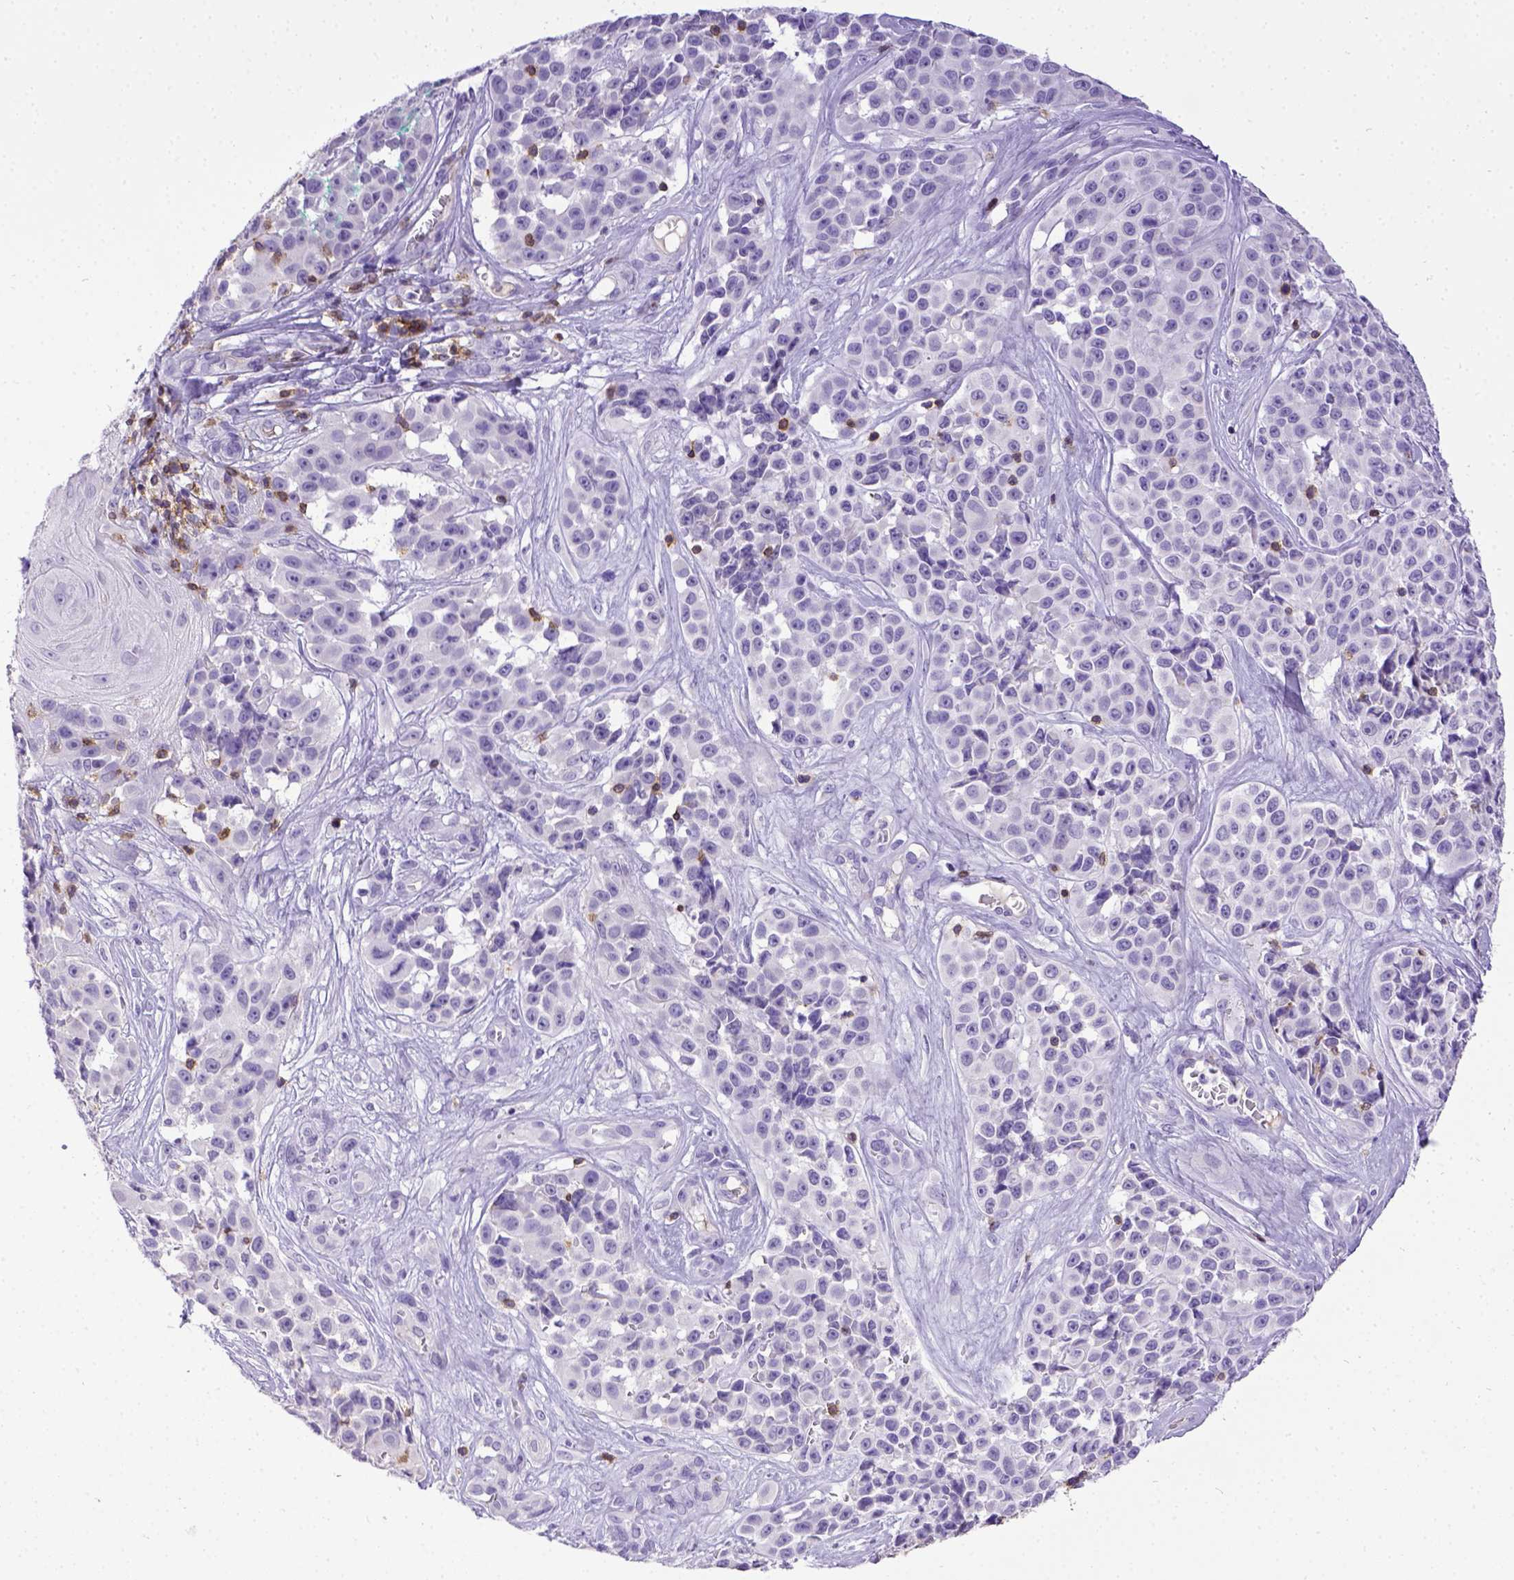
{"staining": {"intensity": "negative", "quantity": "none", "location": "none"}, "tissue": "melanoma", "cell_type": "Tumor cells", "image_type": "cancer", "snomed": [{"axis": "morphology", "description": "Malignant melanoma, NOS"}, {"axis": "topography", "description": "Skin"}], "caption": "IHC image of human malignant melanoma stained for a protein (brown), which demonstrates no positivity in tumor cells.", "gene": "CD3E", "patient": {"sex": "female", "age": 88}}